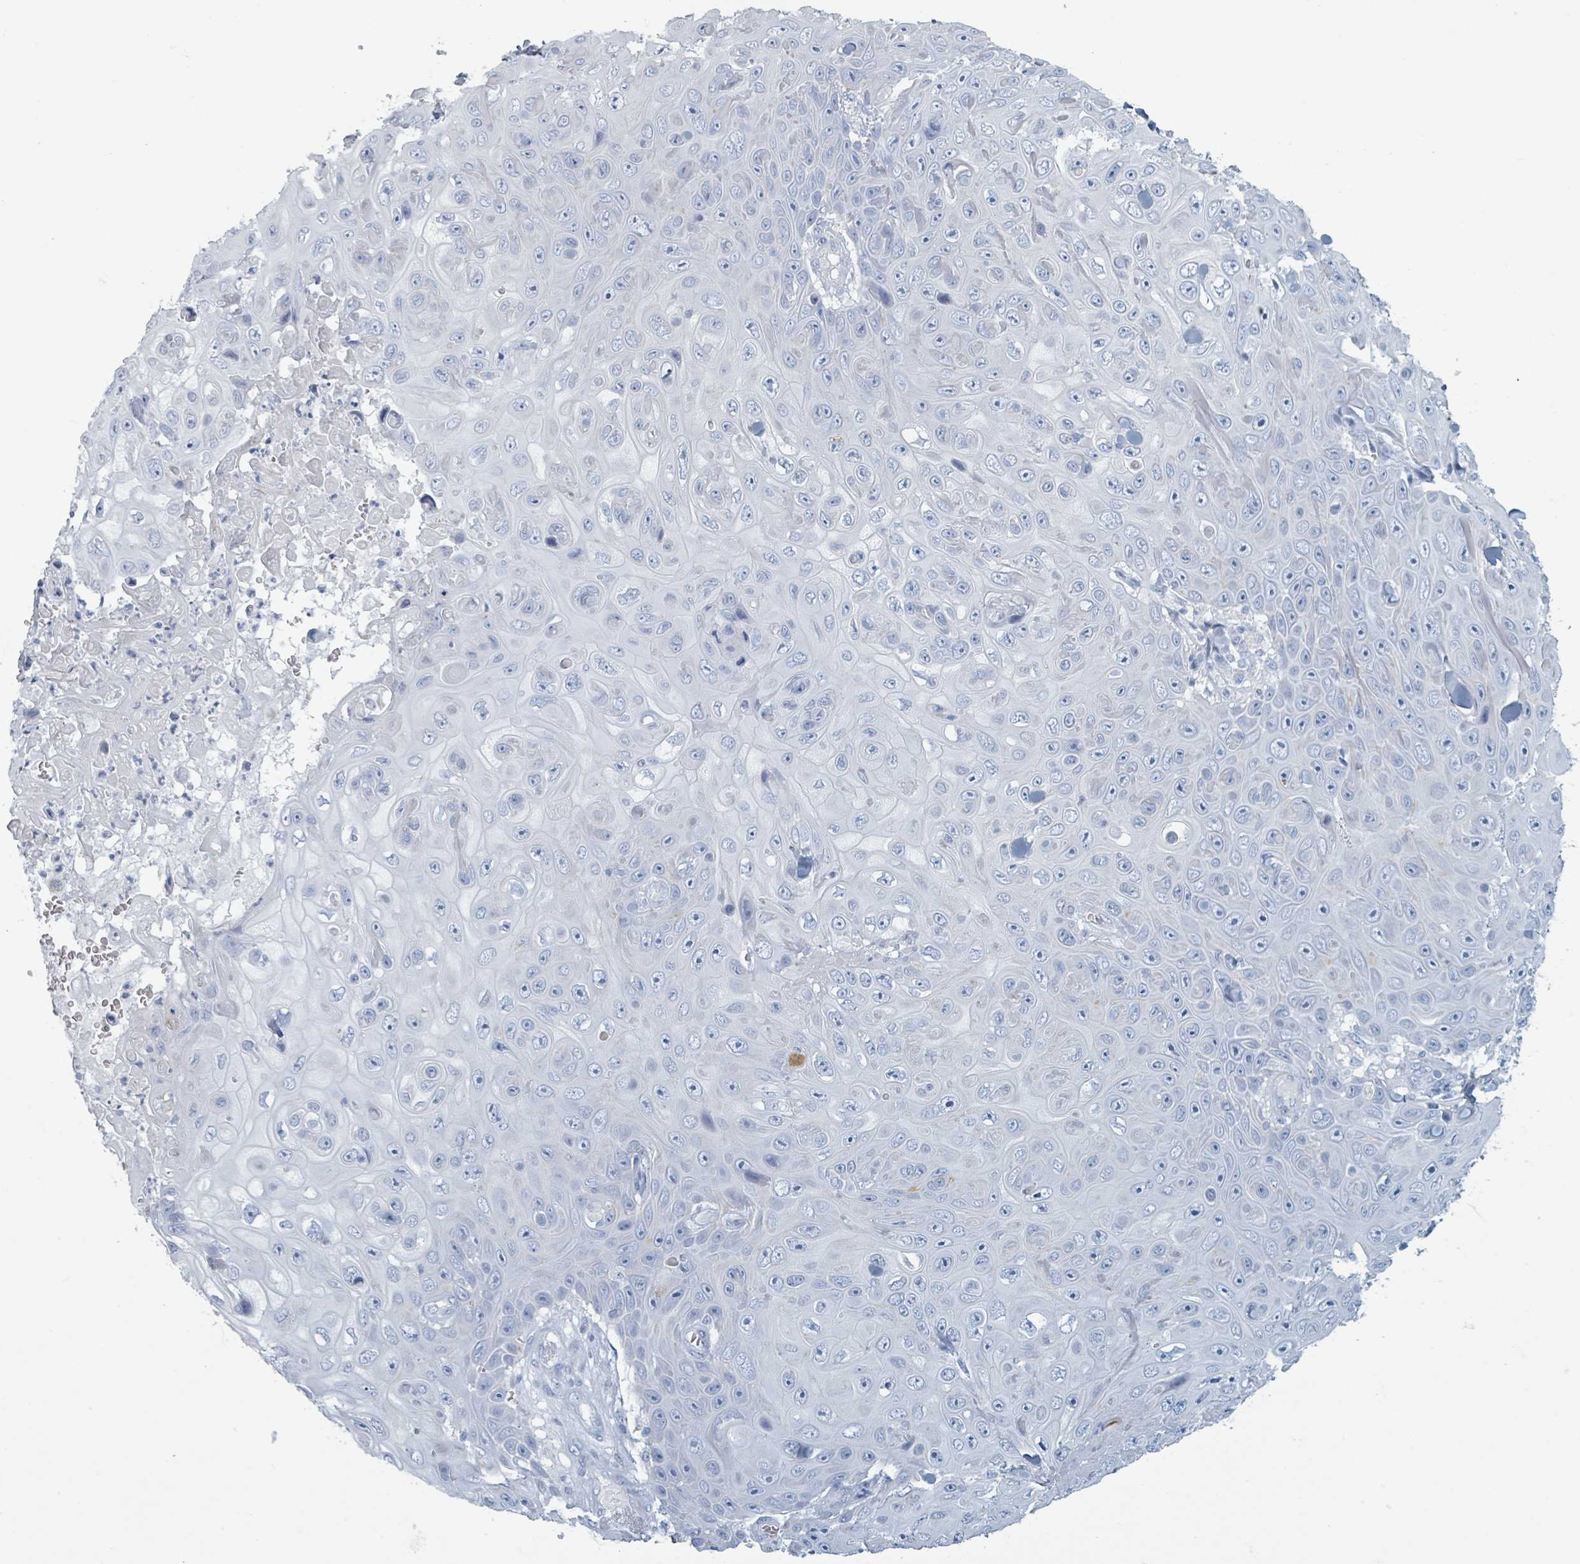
{"staining": {"intensity": "negative", "quantity": "none", "location": "none"}, "tissue": "skin cancer", "cell_type": "Tumor cells", "image_type": "cancer", "snomed": [{"axis": "morphology", "description": "Squamous cell carcinoma, NOS"}, {"axis": "topography", "description": "Skin"}], "caption": "A micrograph of human squamous cell carcinoma (skin) is negative for staining in tumor cells.", "gene": "HEATR5A", "patient": {"sex": "male", "age": 82}}